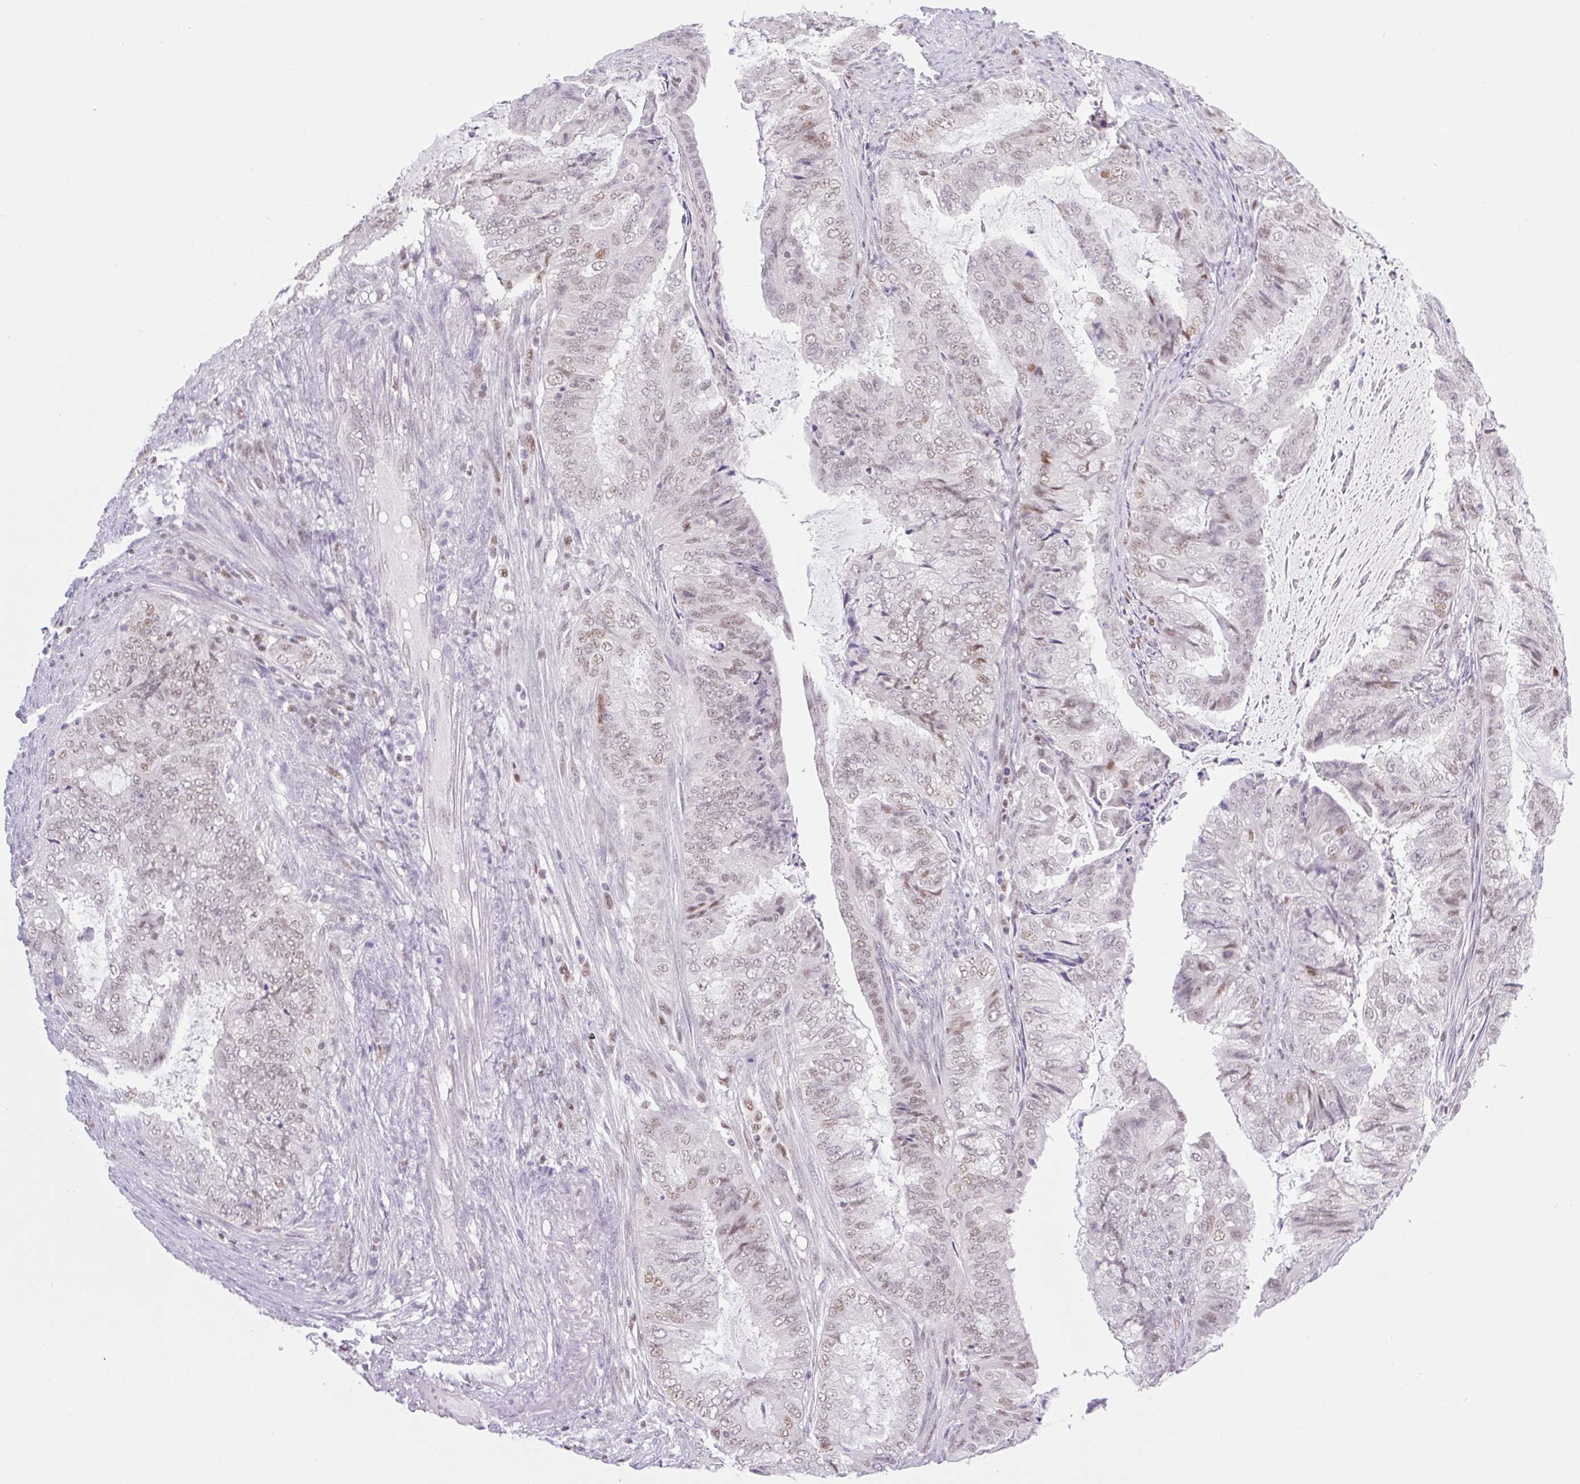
{"staining": {"intensity": "weak", "quantity": "25%-75%", "location": "nuclear"}, "tissue": "endometrial cancer", "cell_type": "Tumor cells", "image_type": "cancer", "snomed": [{"axis": "morphology", "description": "Adenocarcinoma, NOS"}, {"axis": "topography", "description": "Endometrium"}], "caption": "Immunohistochemistry micrograph of human adenocarcinoma (endometrial) stained for a protein (brown), which shows low levels of weak nuclear staining in about 25%-75% of tumor cells.", "gene": "TLE3", "patient": {"sex": "female", "age": 51}}